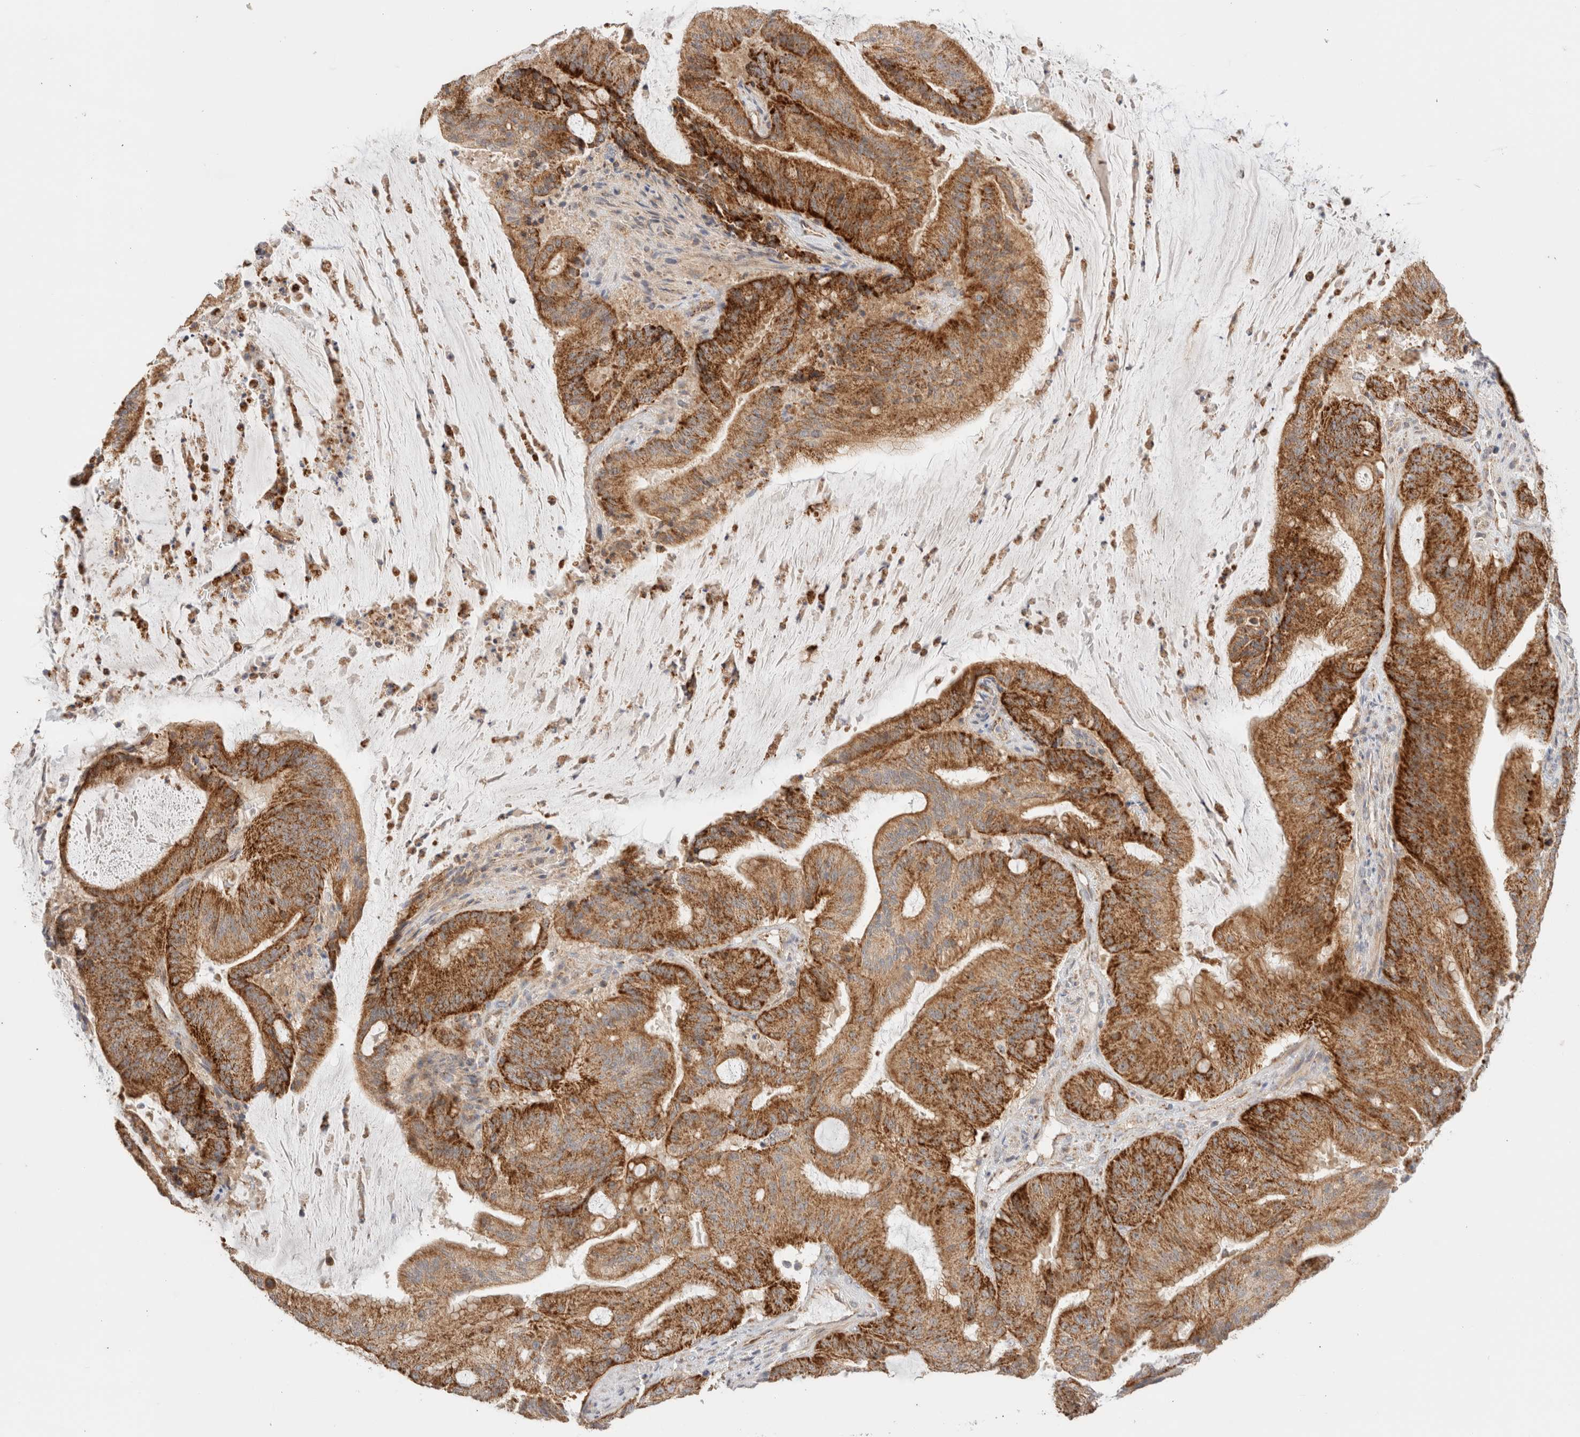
{"staining": {"intensity": "strong", "quantity": ">75%", "location": "cytoplasmic/membranous"}, "tissue": "liver cancer", "cell_type": "Tumor cells", "image_type": "cancer", "snomed": [{"axis": "morphology", "description": "Normal tissue, NOS"}, {"axis": "morphology", "description": "Cholangiocarcinoma"}, {"axis": "topography", "description": "Liver"}, {"axis": "topography", "description": "Peripheral nerve tissue"}], "caption": "A photomicrograph of human liver cancer (cholangiocarcinoma) stained for a protein shows strong cytoplasmic/membranous brown staining in tumor cells.", "gene": "MRM3", "patient": {"sex": "female", "age": 73}}